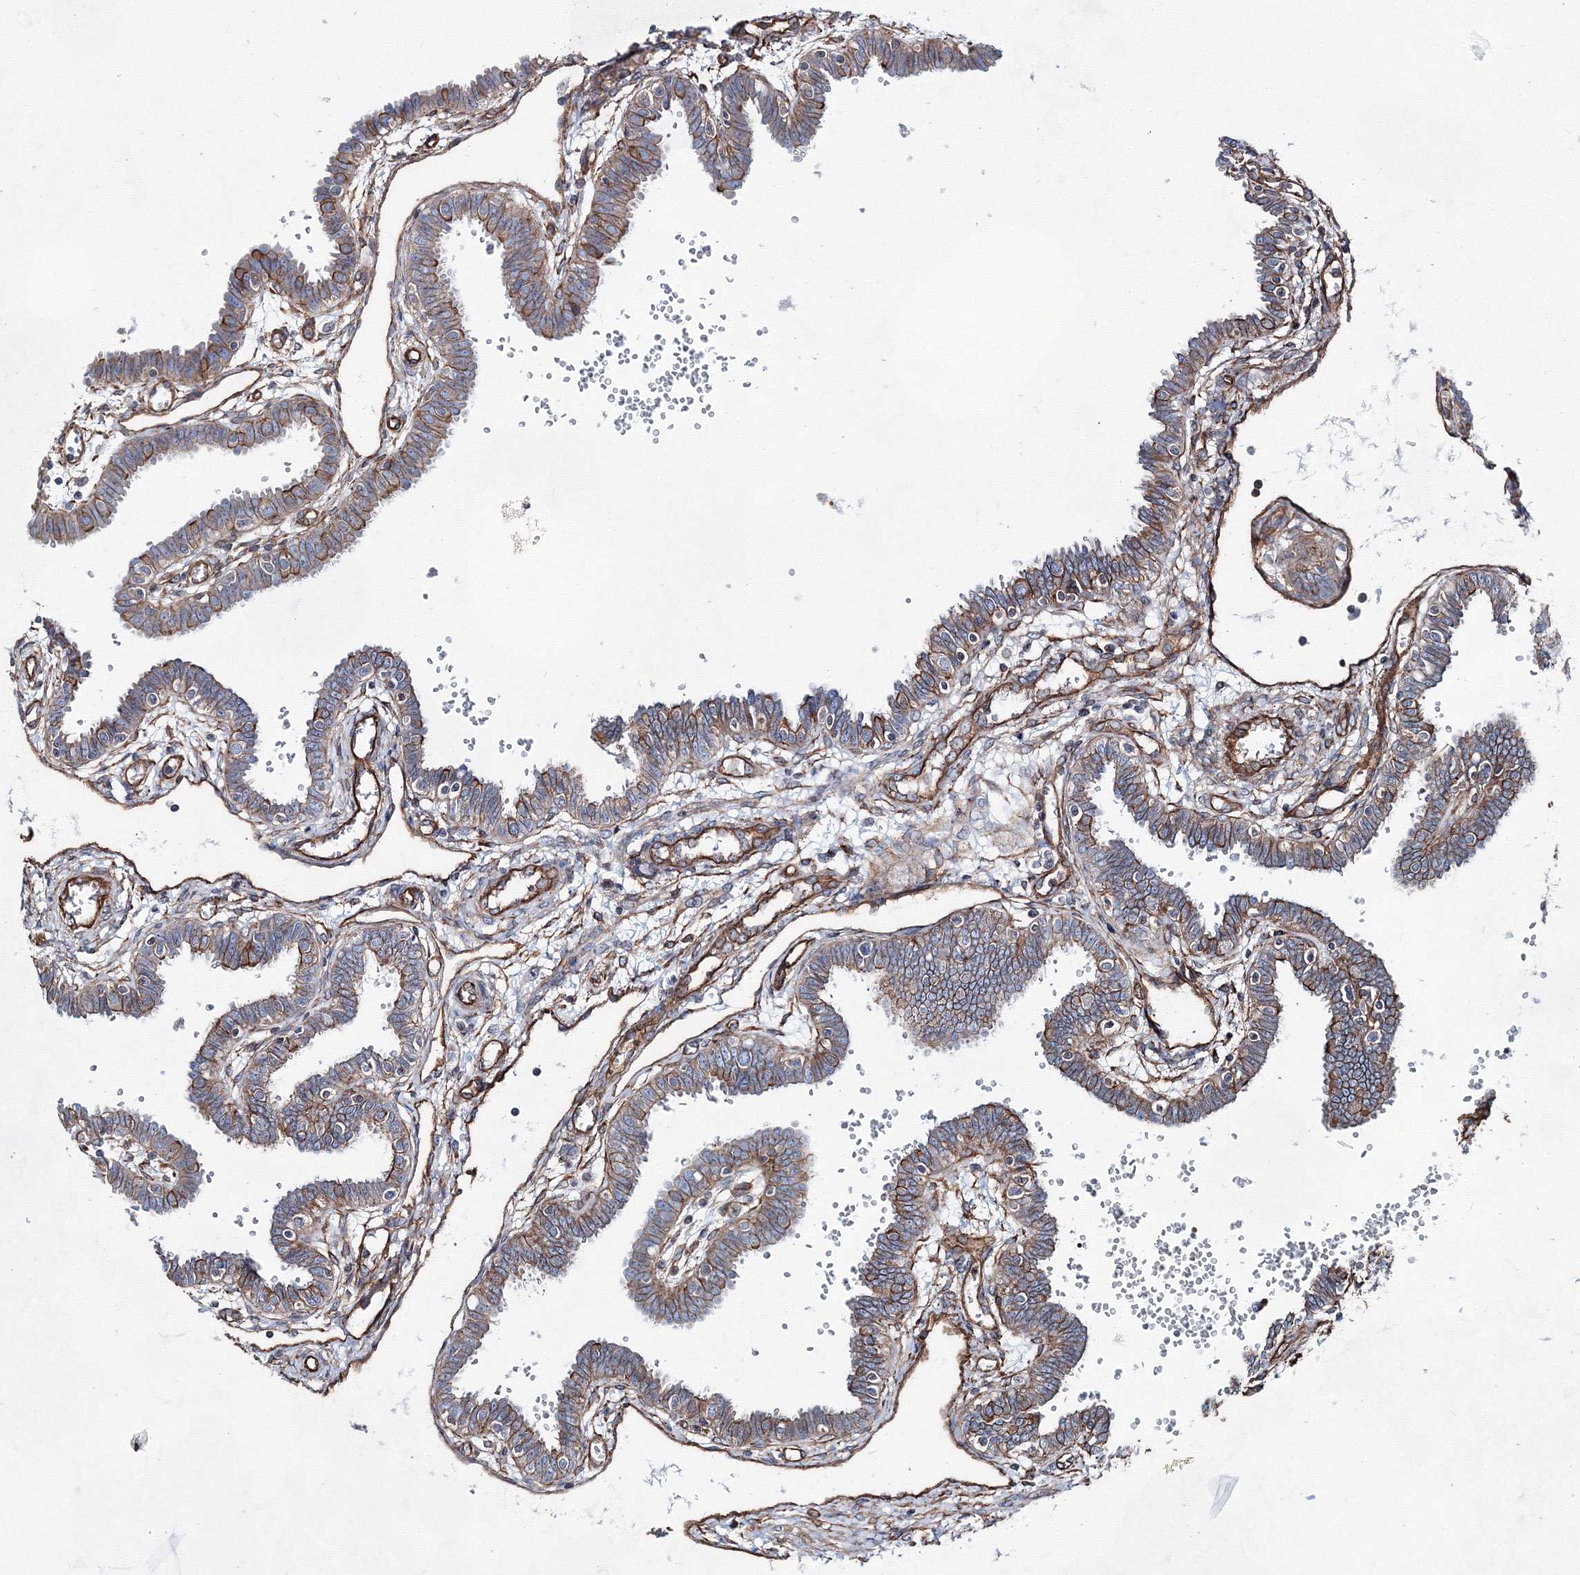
{"staining": {"intensity": "moderate", "quantity": "25%-75%", "location": "cytoplasmic/membranous"}, "tissue": "fallopian tube", "cell_type": "Glandular cells", "image_type": "normal", "snomed": [{"axis": "morphology", "description": "Normal tissue, NOS"}, {"axis": "topography", "description": "Fallopian tube"}], "caption": "Protein staining demonstrates moderate cytoplasmic/membranous staining in approximately 25%-75% of glandular cells in unremarkable fallopian tube.", "gene": "ANKRD37", "patient": {"sex": "female", "age": 32}}